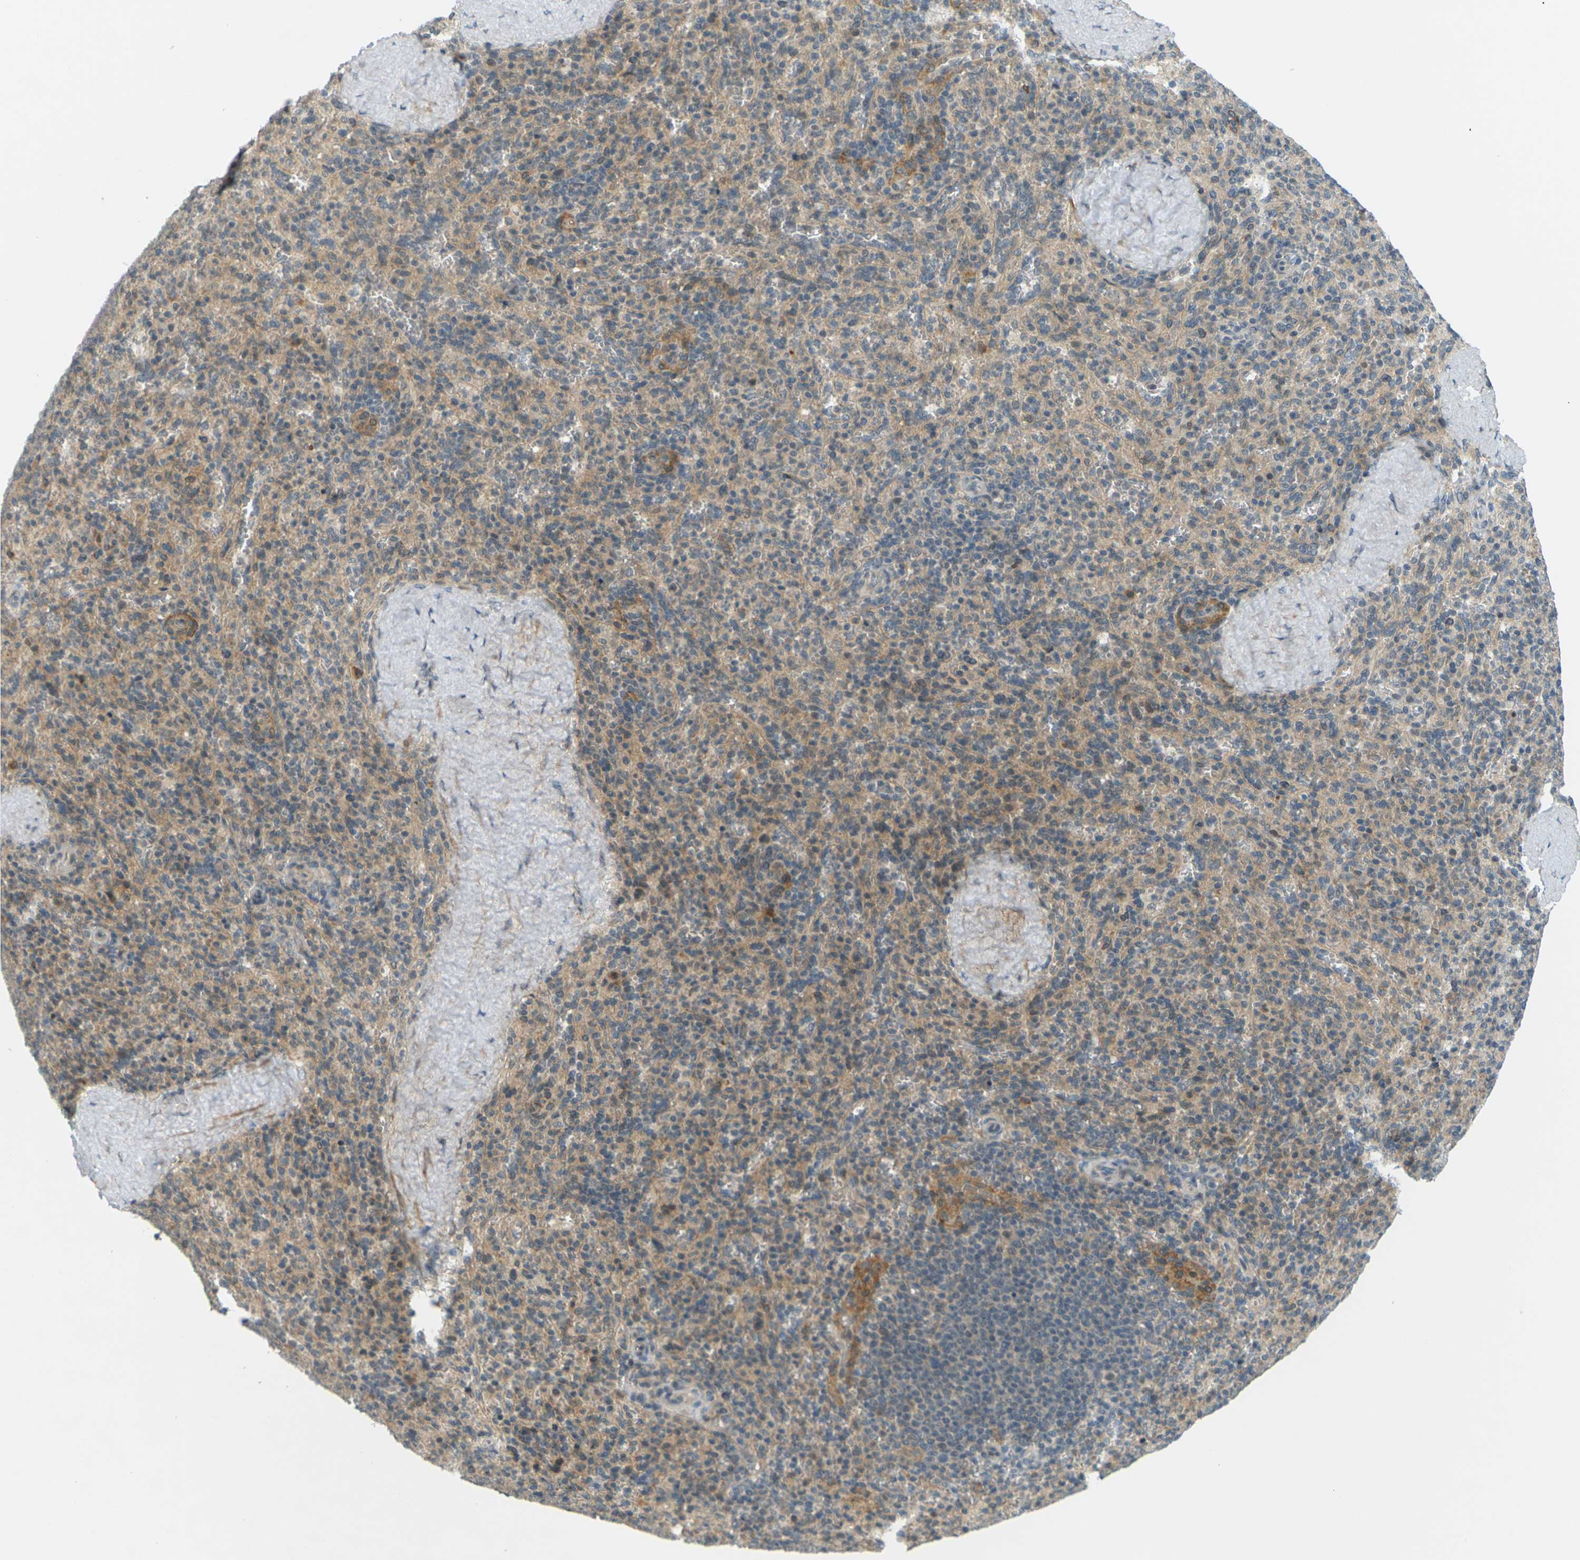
{"staining": {"intensity": "moderate", "quantity": "25%-75%", "location": "cytoplasmic/membranous"}, "tissue": "spleen", "cell_type": "Cells in red pulp", "image_type": "normal", "snomed": [{"axis": "morphology", "description": "Normal tissue, NOS"}, {"axis": "topography", "description": "Spleen"}], "caption": "Benign spleen shows moderate cytoplasmic/membranous expression in about 25%-75% of cells in red pulp.", "gene": "SOCS6", "patient": {"sex": "male", "age": 36}}